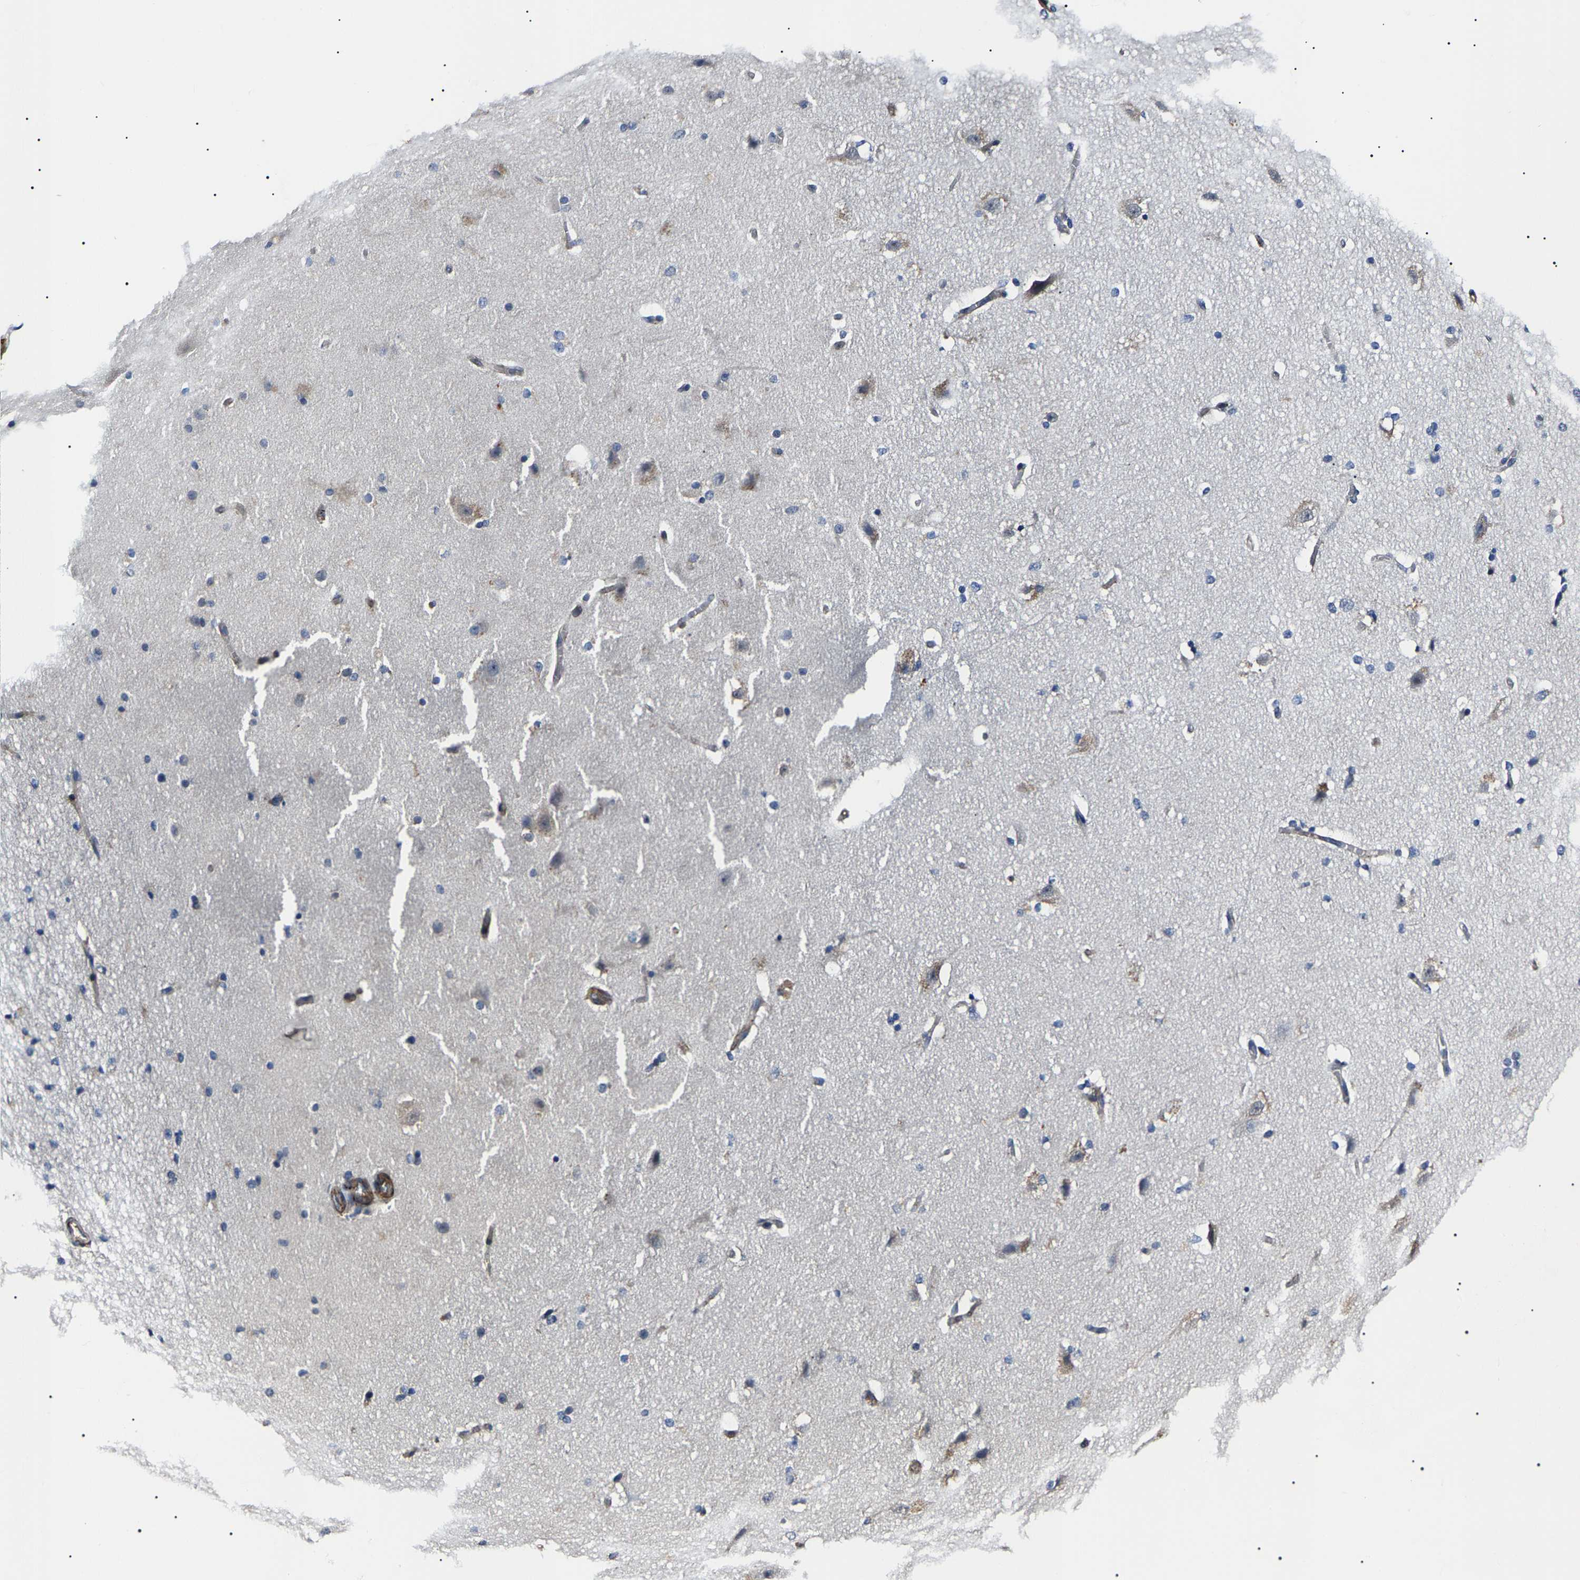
{"staining": {"intensity": "moderate", "quantity": "25%-75%", "location": "cytoplasmic/membranous"}, "tissue": "cerebral cortex", "cell_type": "Endothelial cells", "image_type": "normal", "snomed": [{"axis": "morphology", "description": "Normal tissue, NOS"}, {"axis": "topography", "description": "Cerebral cortex"}, {"axis": "topography", "description": "Hippocampus"}], "caption": "Cerebral cortex stained for a protein exhibits moderate cytoplasmic/membranous positivity in endothelial cells.", "gene": "KLHL42", "patient": {"sex": "female", "age": 19}}